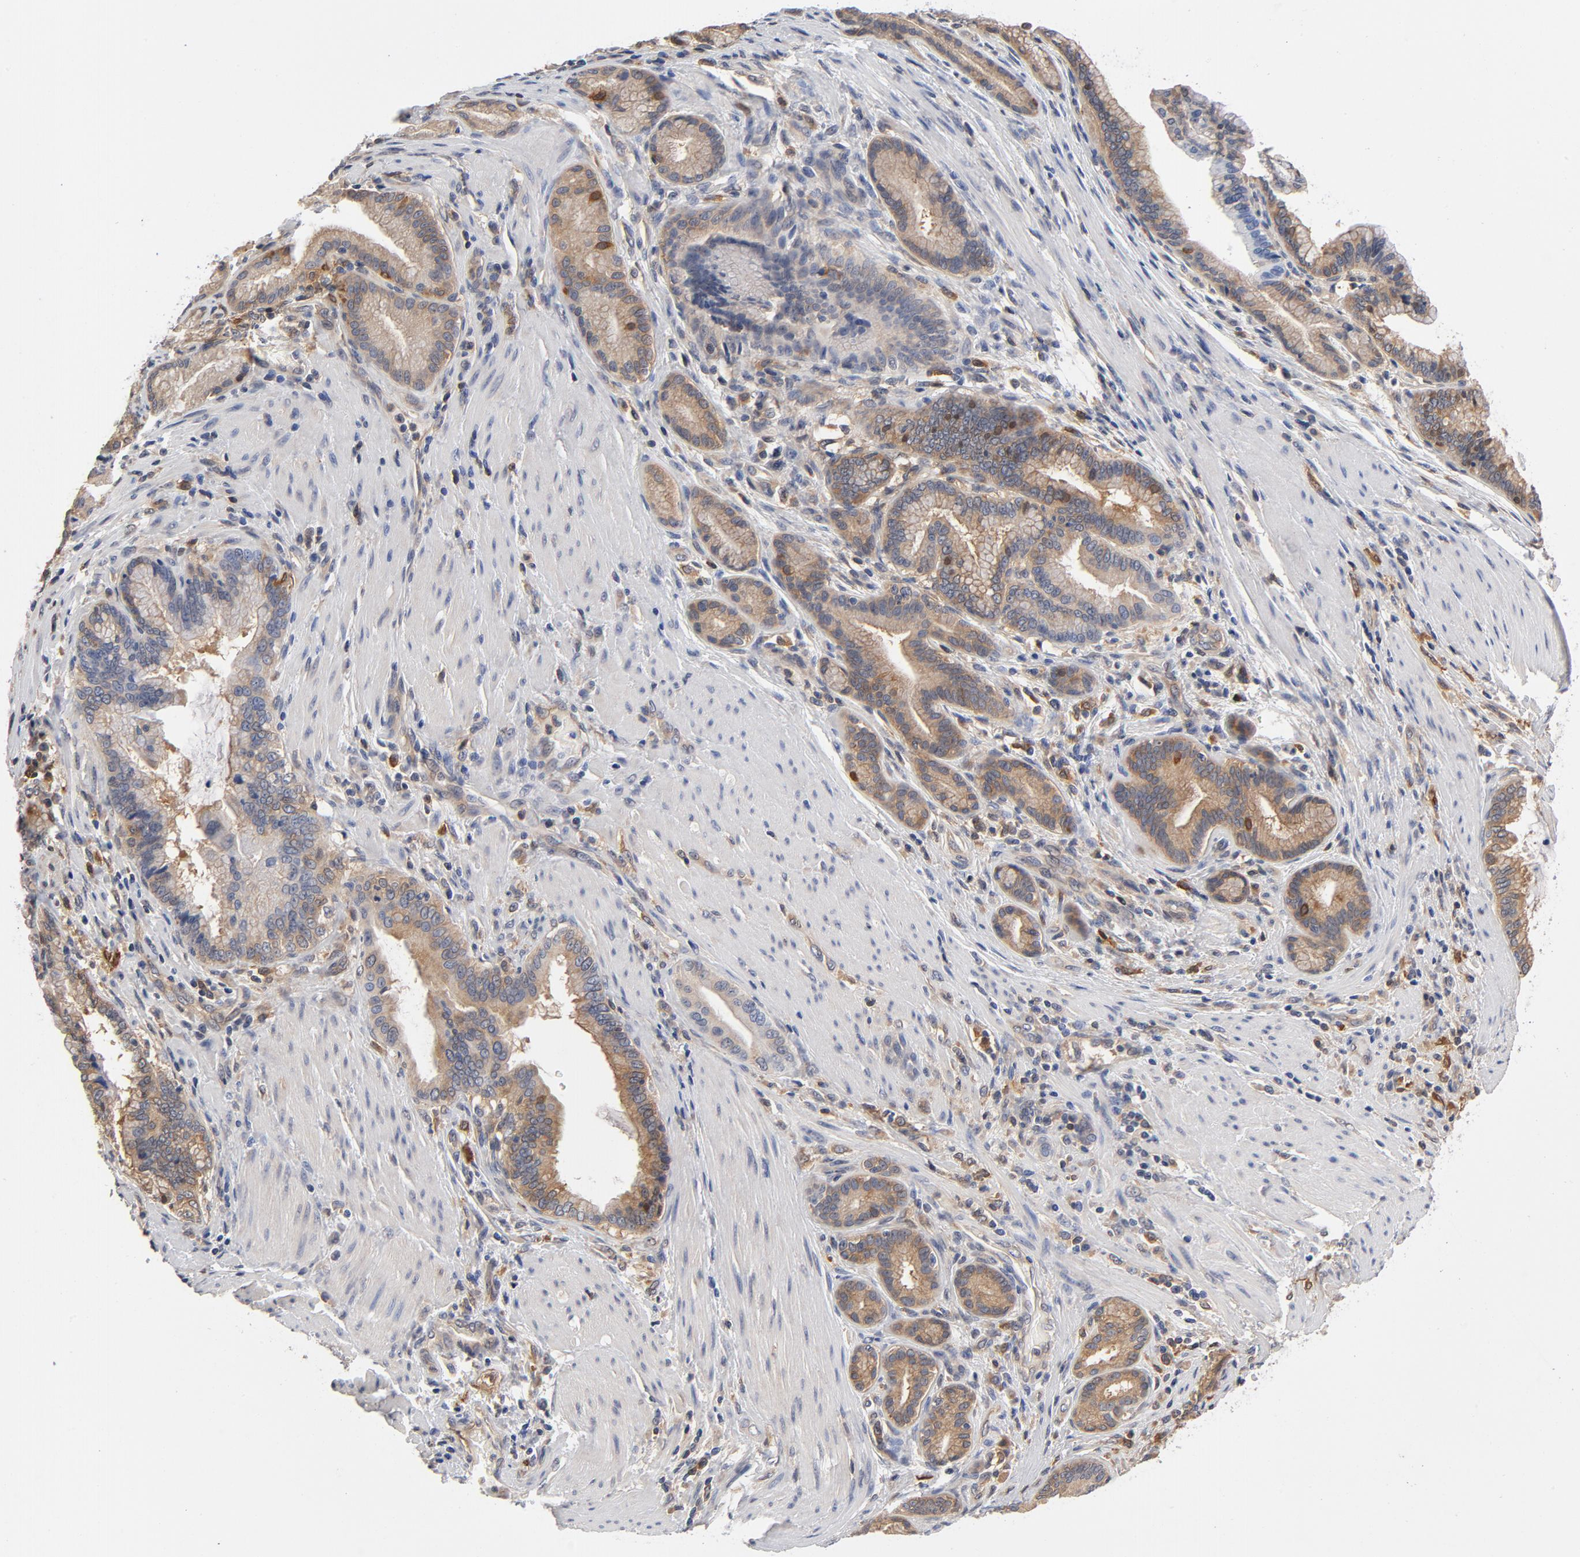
{"staining": {"intensity": "weak", "quantity": "25%-75%", "location": "cytoplasmic/membranous"}, "tissue": "pancreatic cancer", "cell_type": "Tumor cells", "image_type": "cancer", "snomed": [{"axis": "morphology", "description": "Adenocarcinoma, NOS"}, {"axis": "topography", "description": "Pancreas"}], "caption": "IHC image of pancreatic cancer stained for a protein (brown), which shows low levels of weak cytoplasmic/membranous staining in about 25%-75% of tumor cells.", "gene": "ASMTL", "patient": {"sex": "female", "age": 64}}